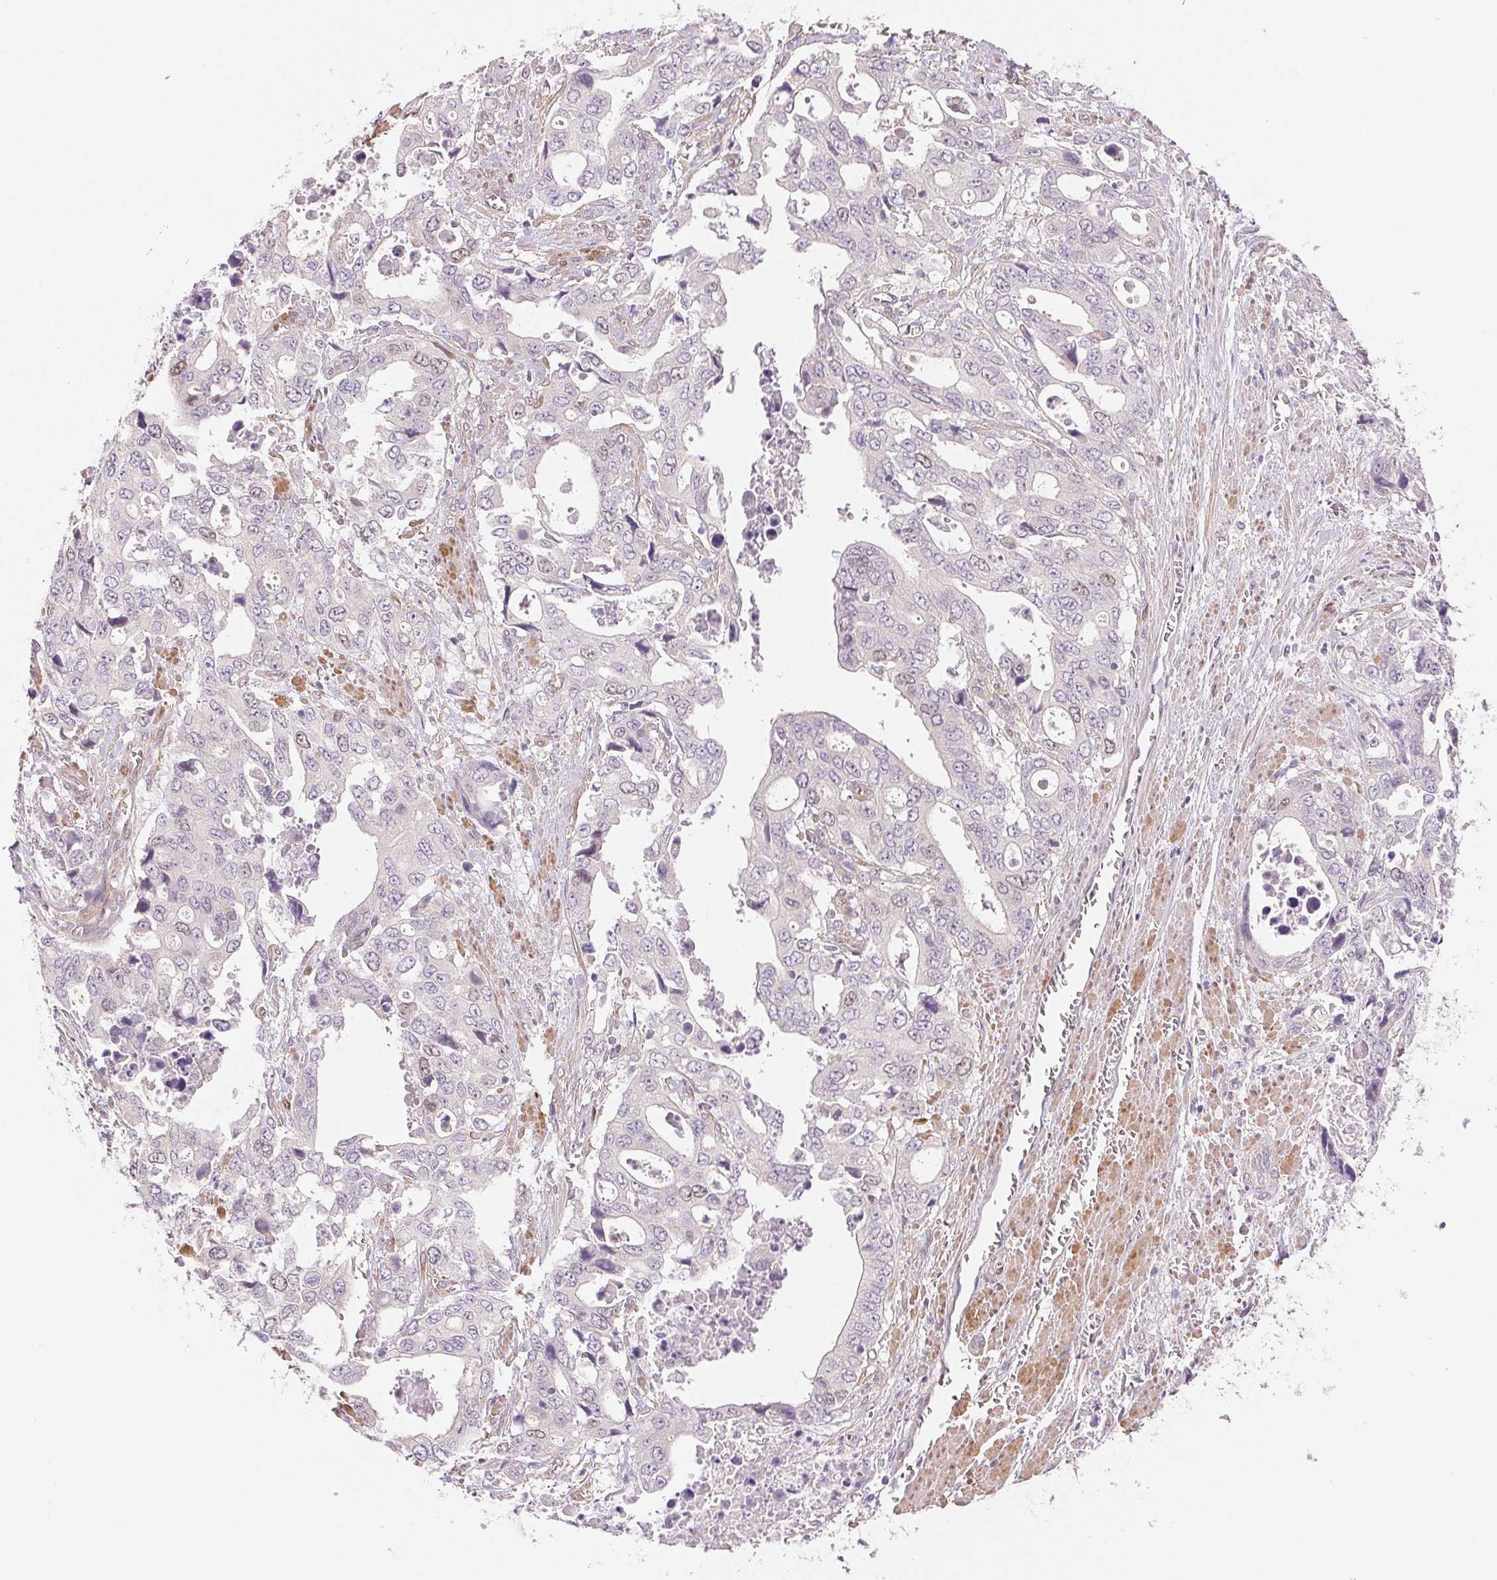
{"staining": {"intensity": "negative", "quantity": "none", "location": "none"}, "tissue": "stomach cancer", "cell_type": "Tumor cells", "image_type": "cancer", "snomed": [{"axis": "morphology", "description": "Adenocarcinoma, NOS"}, {"axis": "topography", "description": "Stomach, upper"}], "caption": "DAB (3,3'-diaminobenzidine) immunohistochemical staining of stomach cancer shows no significant staining in tumor cells.", "gene": "SMTN", "patient": {"sex": "male", "age": 74}}